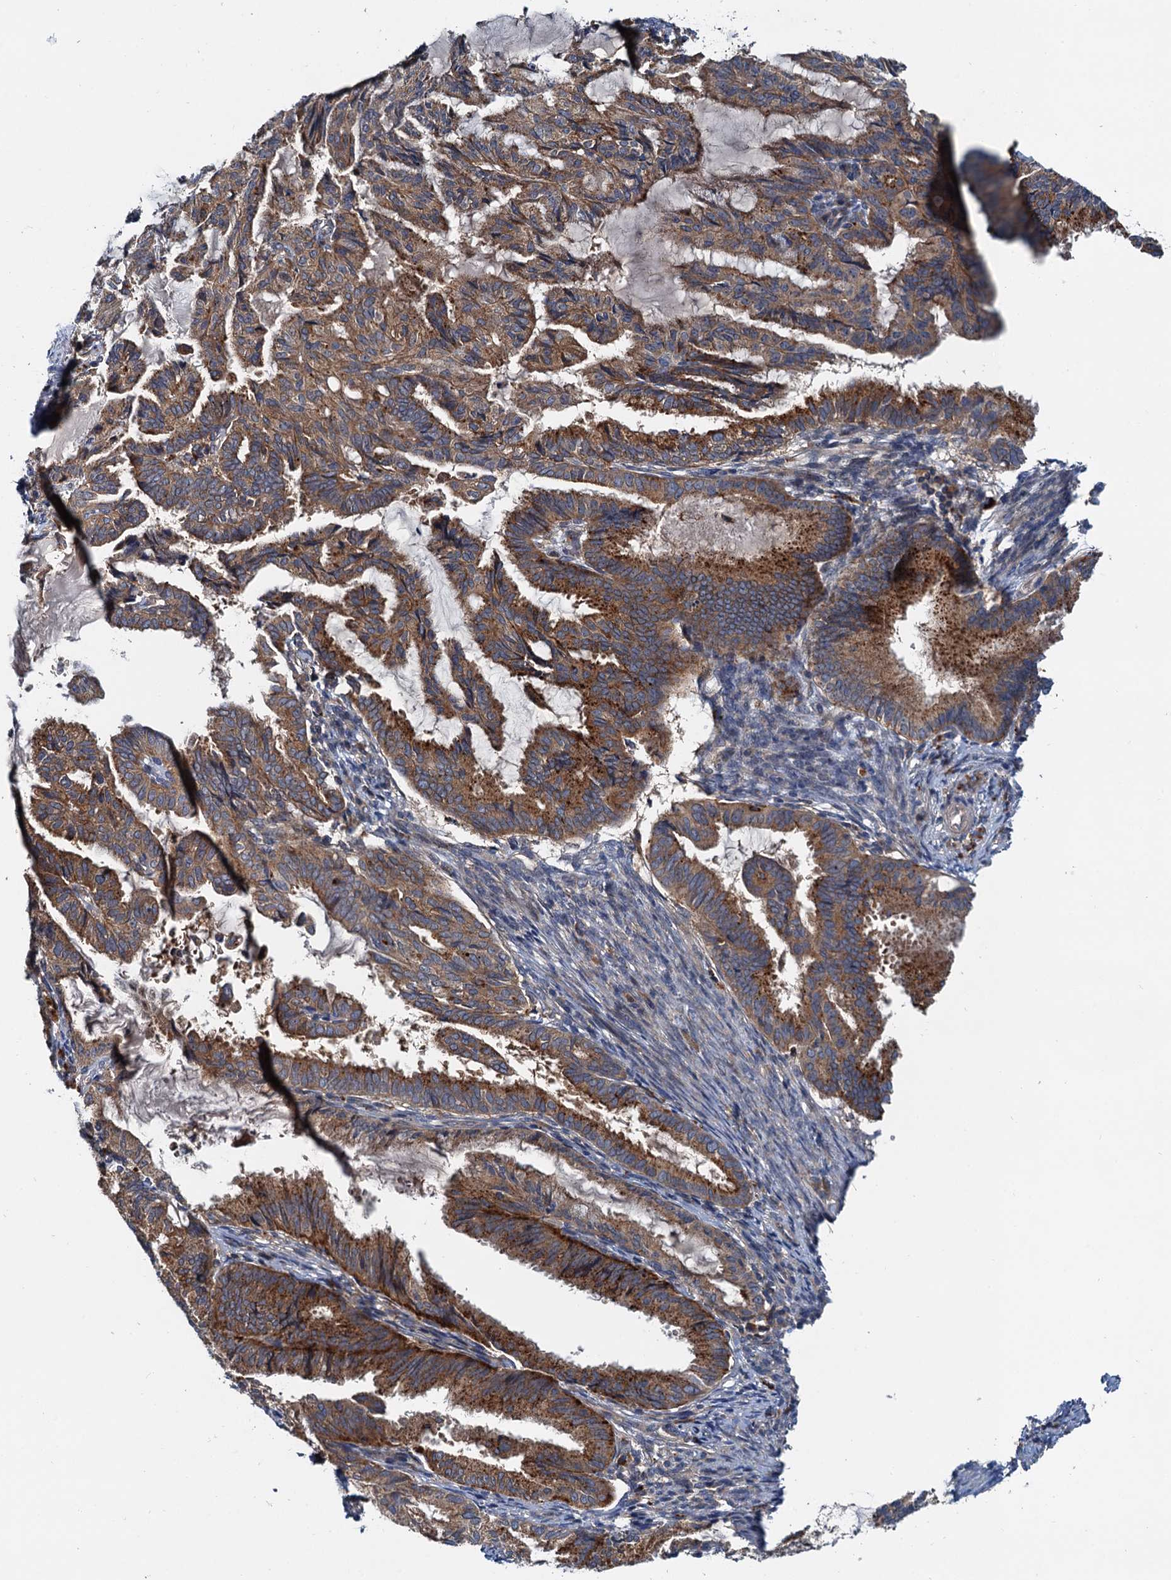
{"staining": {"intensity": "moderate", "quantity": ">75%", "location": "cytoplasmic/membranous"}, "tissue": "endometrial cancer", "cell_type": "Tumor cells", "image_type": "cancer", "snomed": [{"axis": "morphology", "description": "Adenocarcinoma, NOS"}, {"axis": "topography", "description": "Endometrium"}], "caption": "A brown stain labels moderate cytoplasmic/membranous staining of a protein in human endometrial cancer (adenocarcinoma) tumor cells.", "gene": "EFL1", "patient": {"sex": "female", "age": 86}}